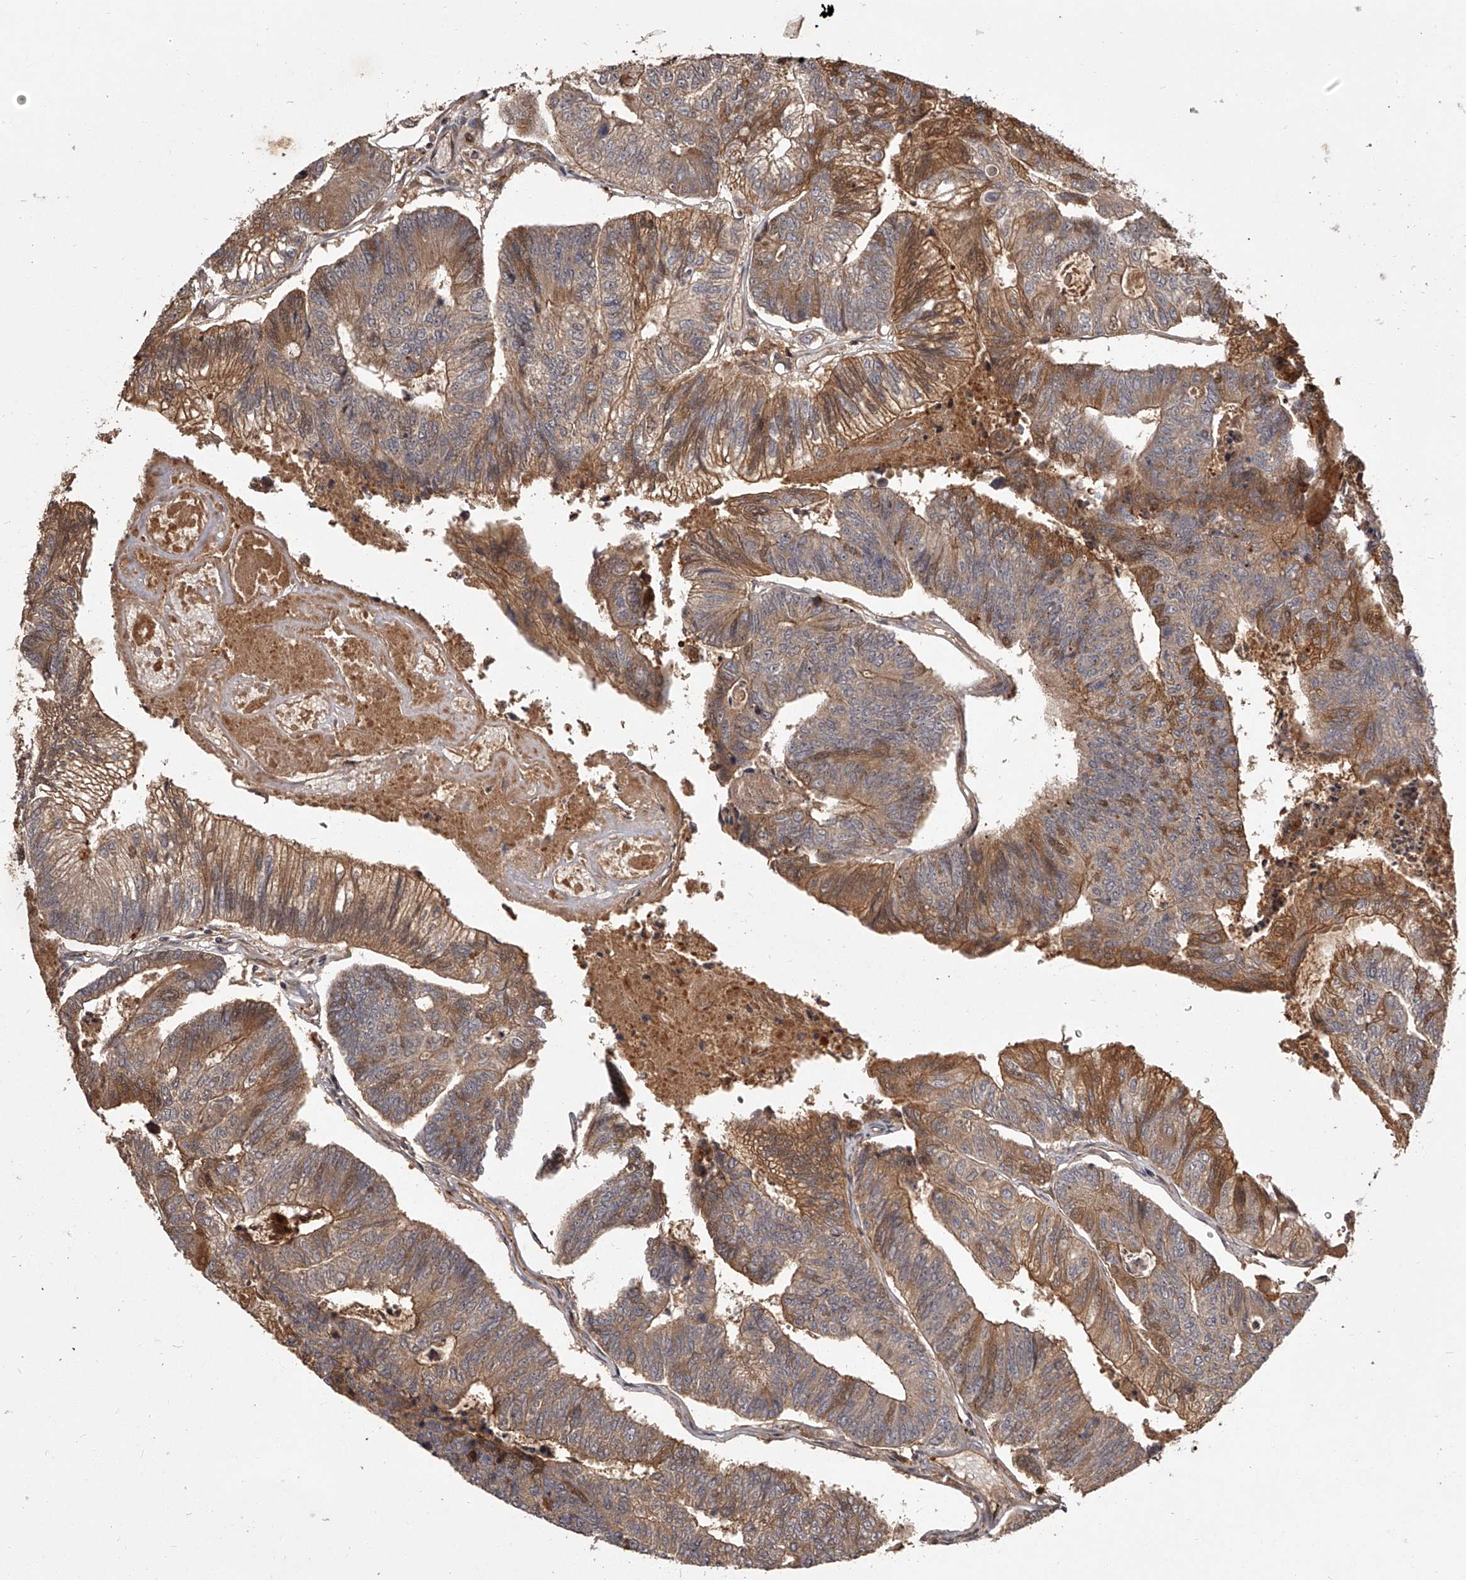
{"staining": {"intensity": "moderate", "quantity": "25%-75%", "location": "cytoplasmic/membranous"}, "tissue": "colorectal cancer", "cell_type": "Tumor cells", "image_type": "cancer", "snomed": [{"axis": "morphology", "description": "Adenocarcinoma, NOS"}, {"axis": "topography", "description": "Colon"}], "caption": "Human adenocarcinoma (colorectal) stained with a protein marker exhibits moderate staining in tumor cells.", "gene": "CRYZL1", "patient": {"sex": "female", "age": 67}}